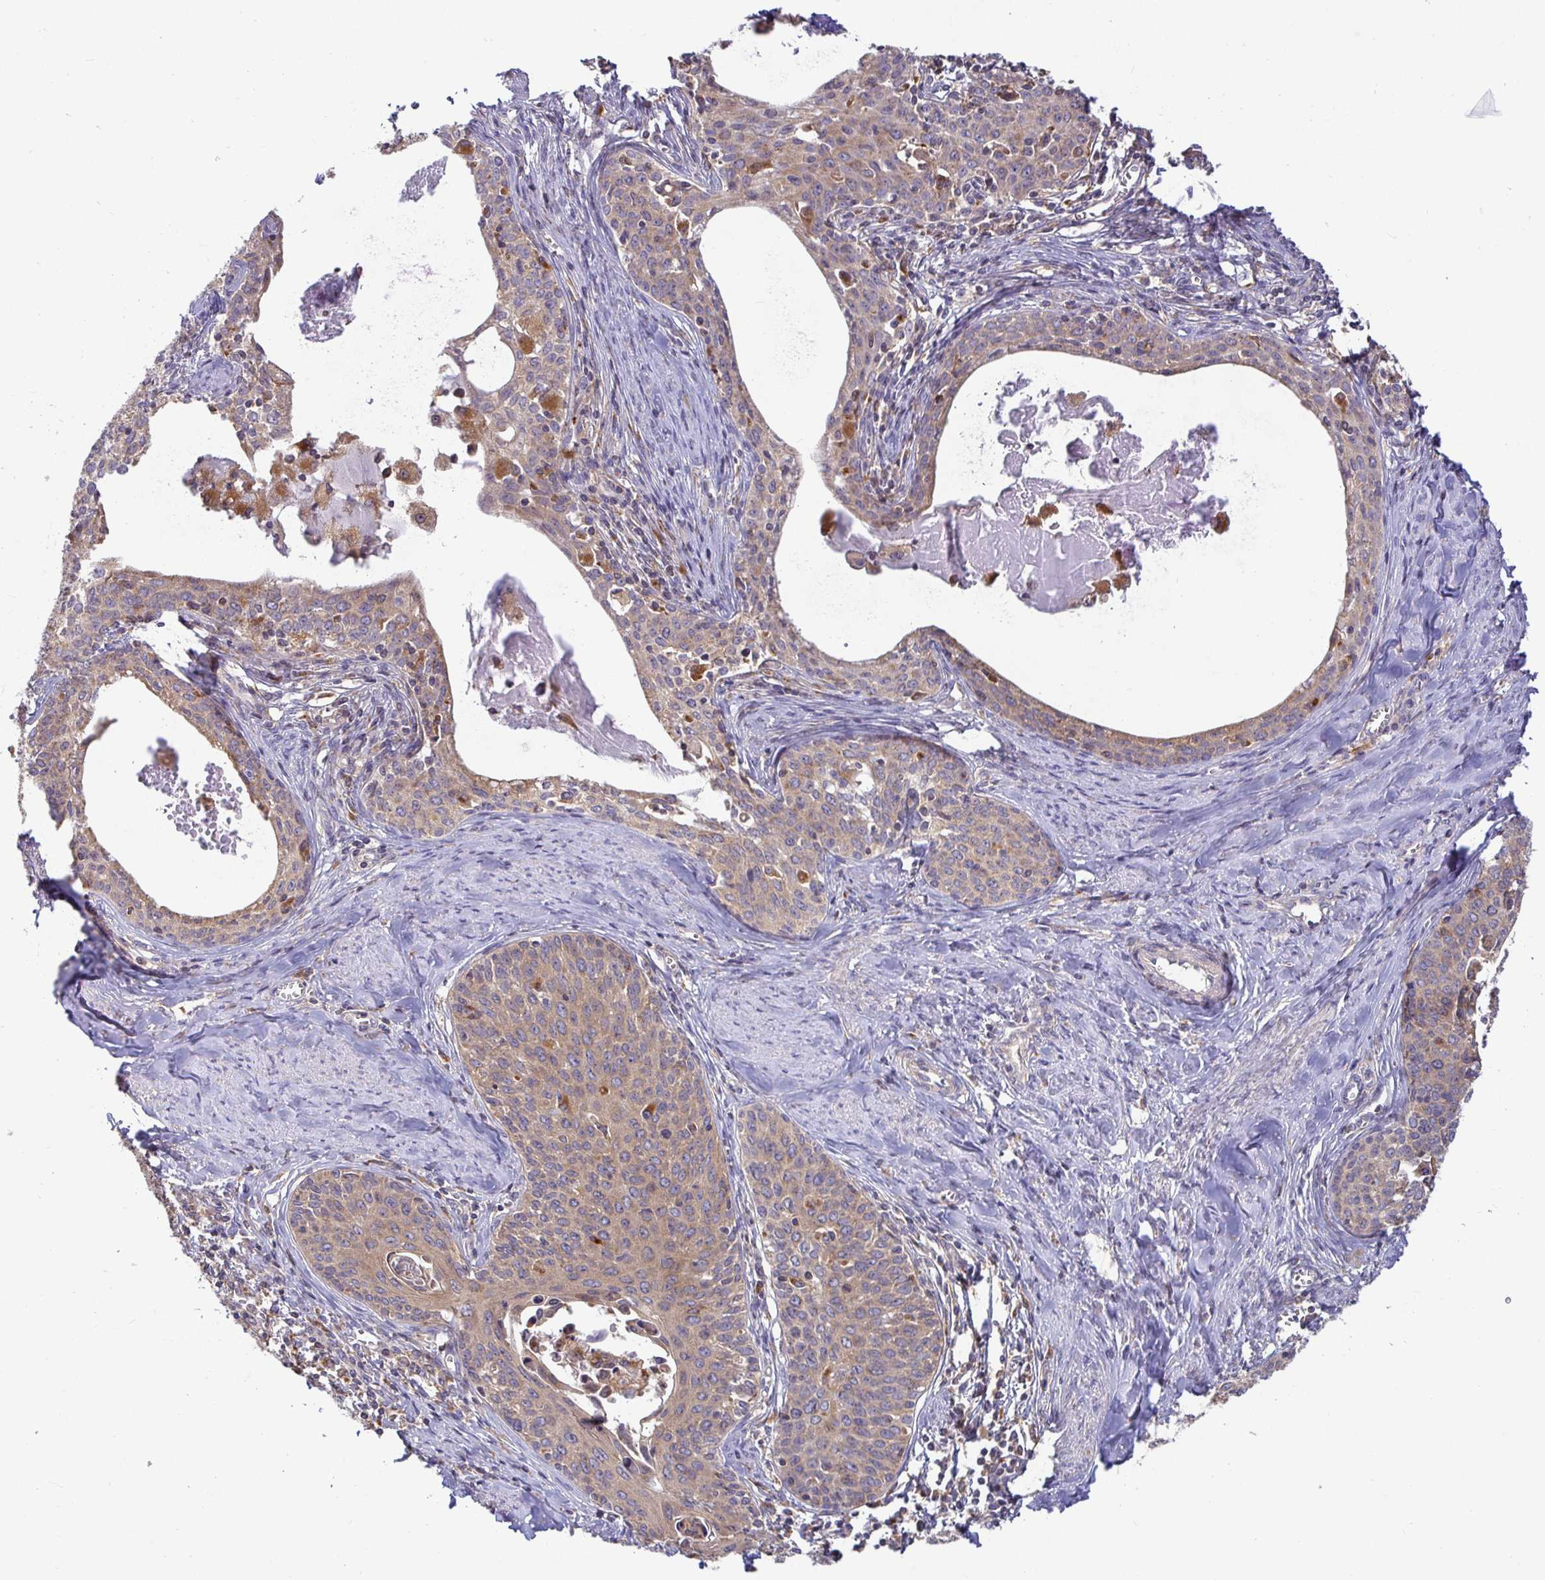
{"staining": {"intensity": "weak", "quantity": "25%-75%", "location": "cytoplasmic/membranous"}, "tissue": "cervical cancer", "cell_type": "Tumor cells", "image_type": "cancer", "snomed": [{"axis": "morphology", "description": "Squamous cell carcinoma, NOS"}, {"axis": "morphology", "description": "Adenocarcinoma, NOS"}, {"axis": "topography", "description": "Cervix"}], "caption": "Immunohistochemical staining of human cervical cancer (squamous cell carcinoma) reveals low levels of weak cytoplasmic/membranous protein positivity in approximately 25%-75% of tumor cells.", "gene": "ATP6V1F", "patient": {"sex": "female", "age": 52}}